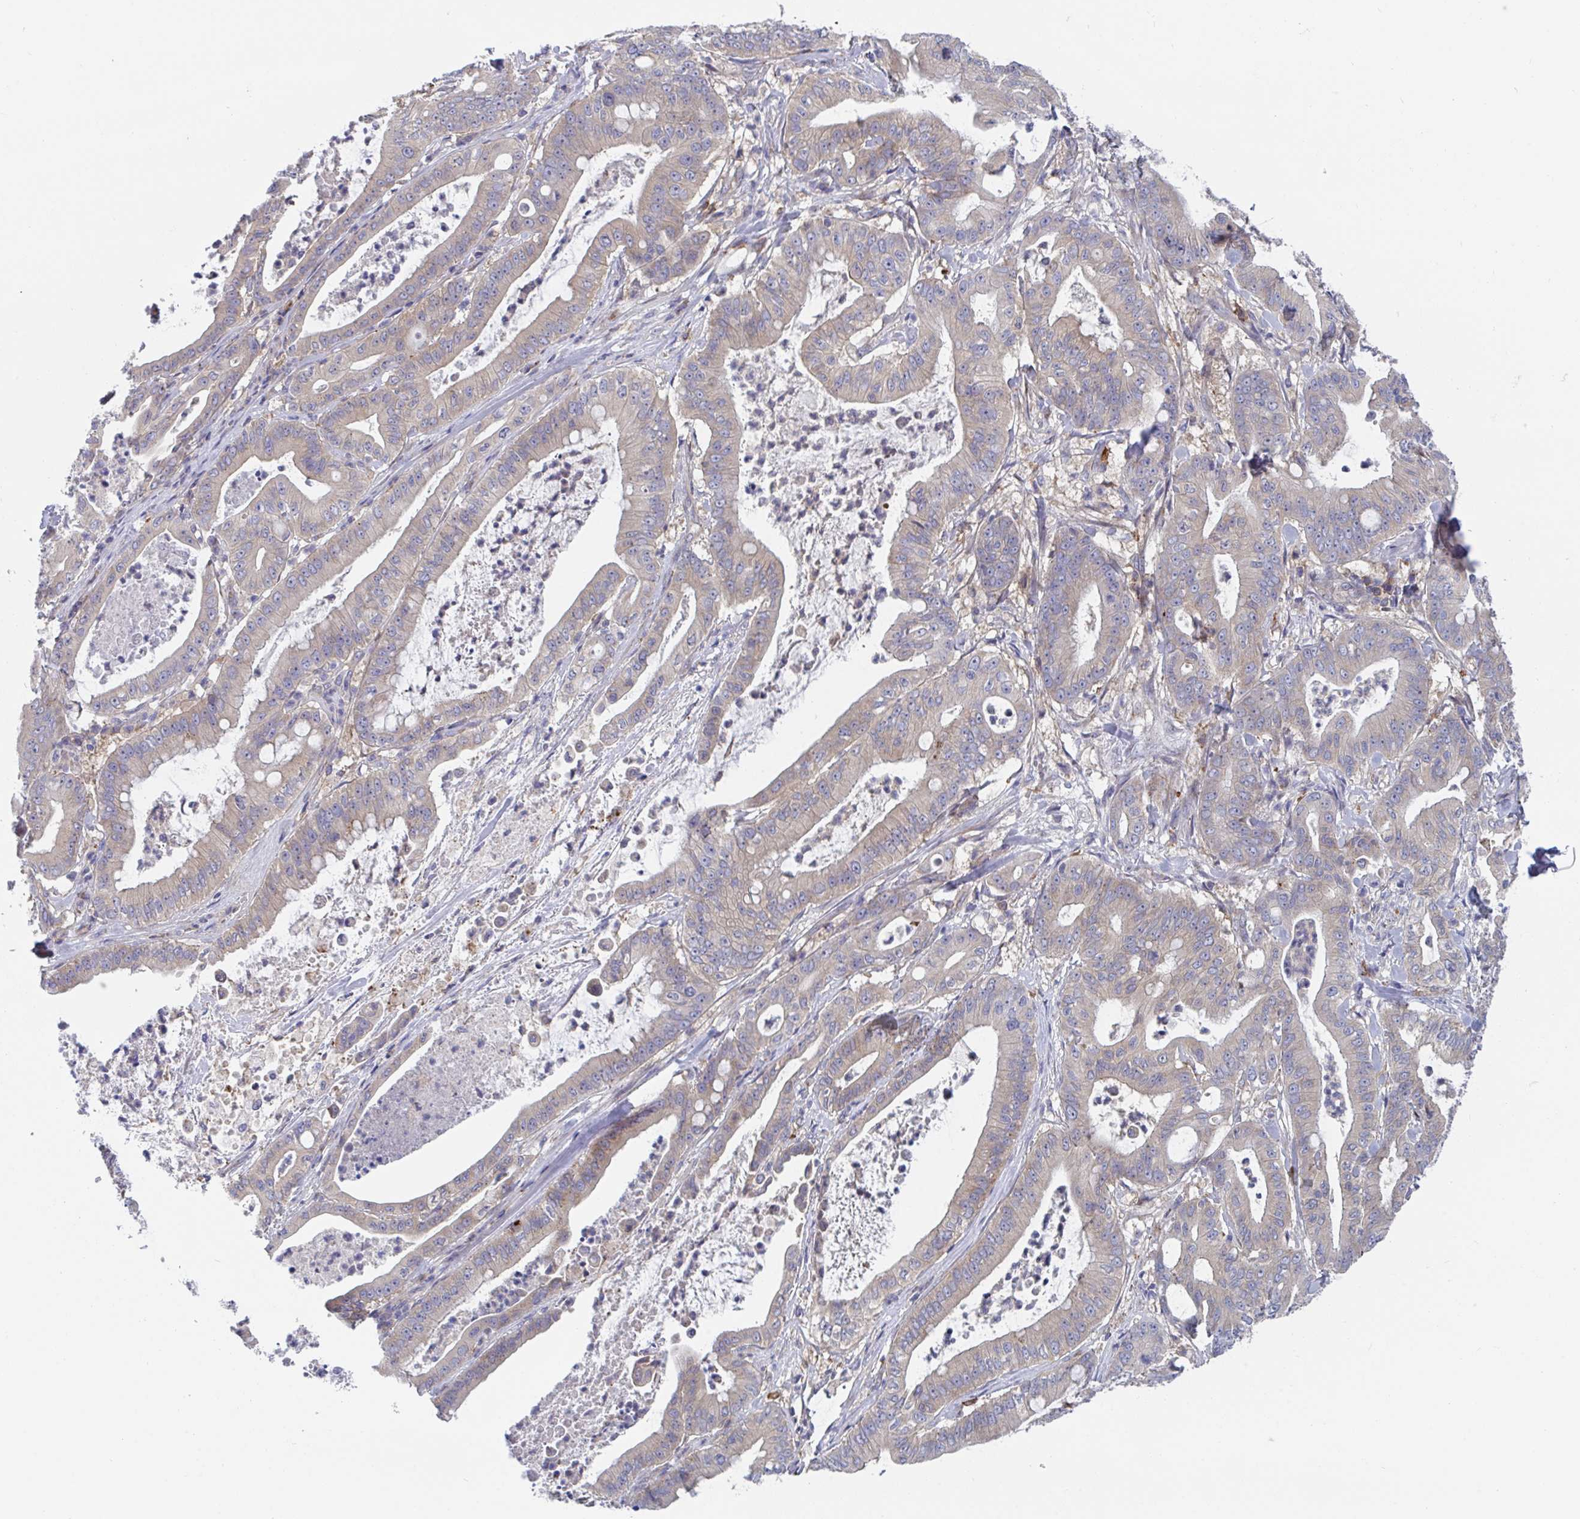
{"staining": {"intensity": "weak", "quantity": "<25%", "location": "cytoplasmic/membranous"}, "tissue": "pancreatic cancer", "cell_type": "Tumor cells", "image_type": "cancer", "snomed": [{"axis": "morphology", "description": "Adenocarcinoma, NOS"}, {"axis": "topography", "description": "Pancreas"}], "caption": "DAB immunohistochemical staining of adenocarcinoma (pancreatic) exhibits no significant staining in tumor cells. (Stains: DAB (3,3'-diaminobenzidine) immunohistochemistry (IHC) with hematoxylin counter stain, Microscopy: brightfield microscopy at high magnification).", "gene": "FRMD3", "patient": {"sex": "male", "age": 71}}